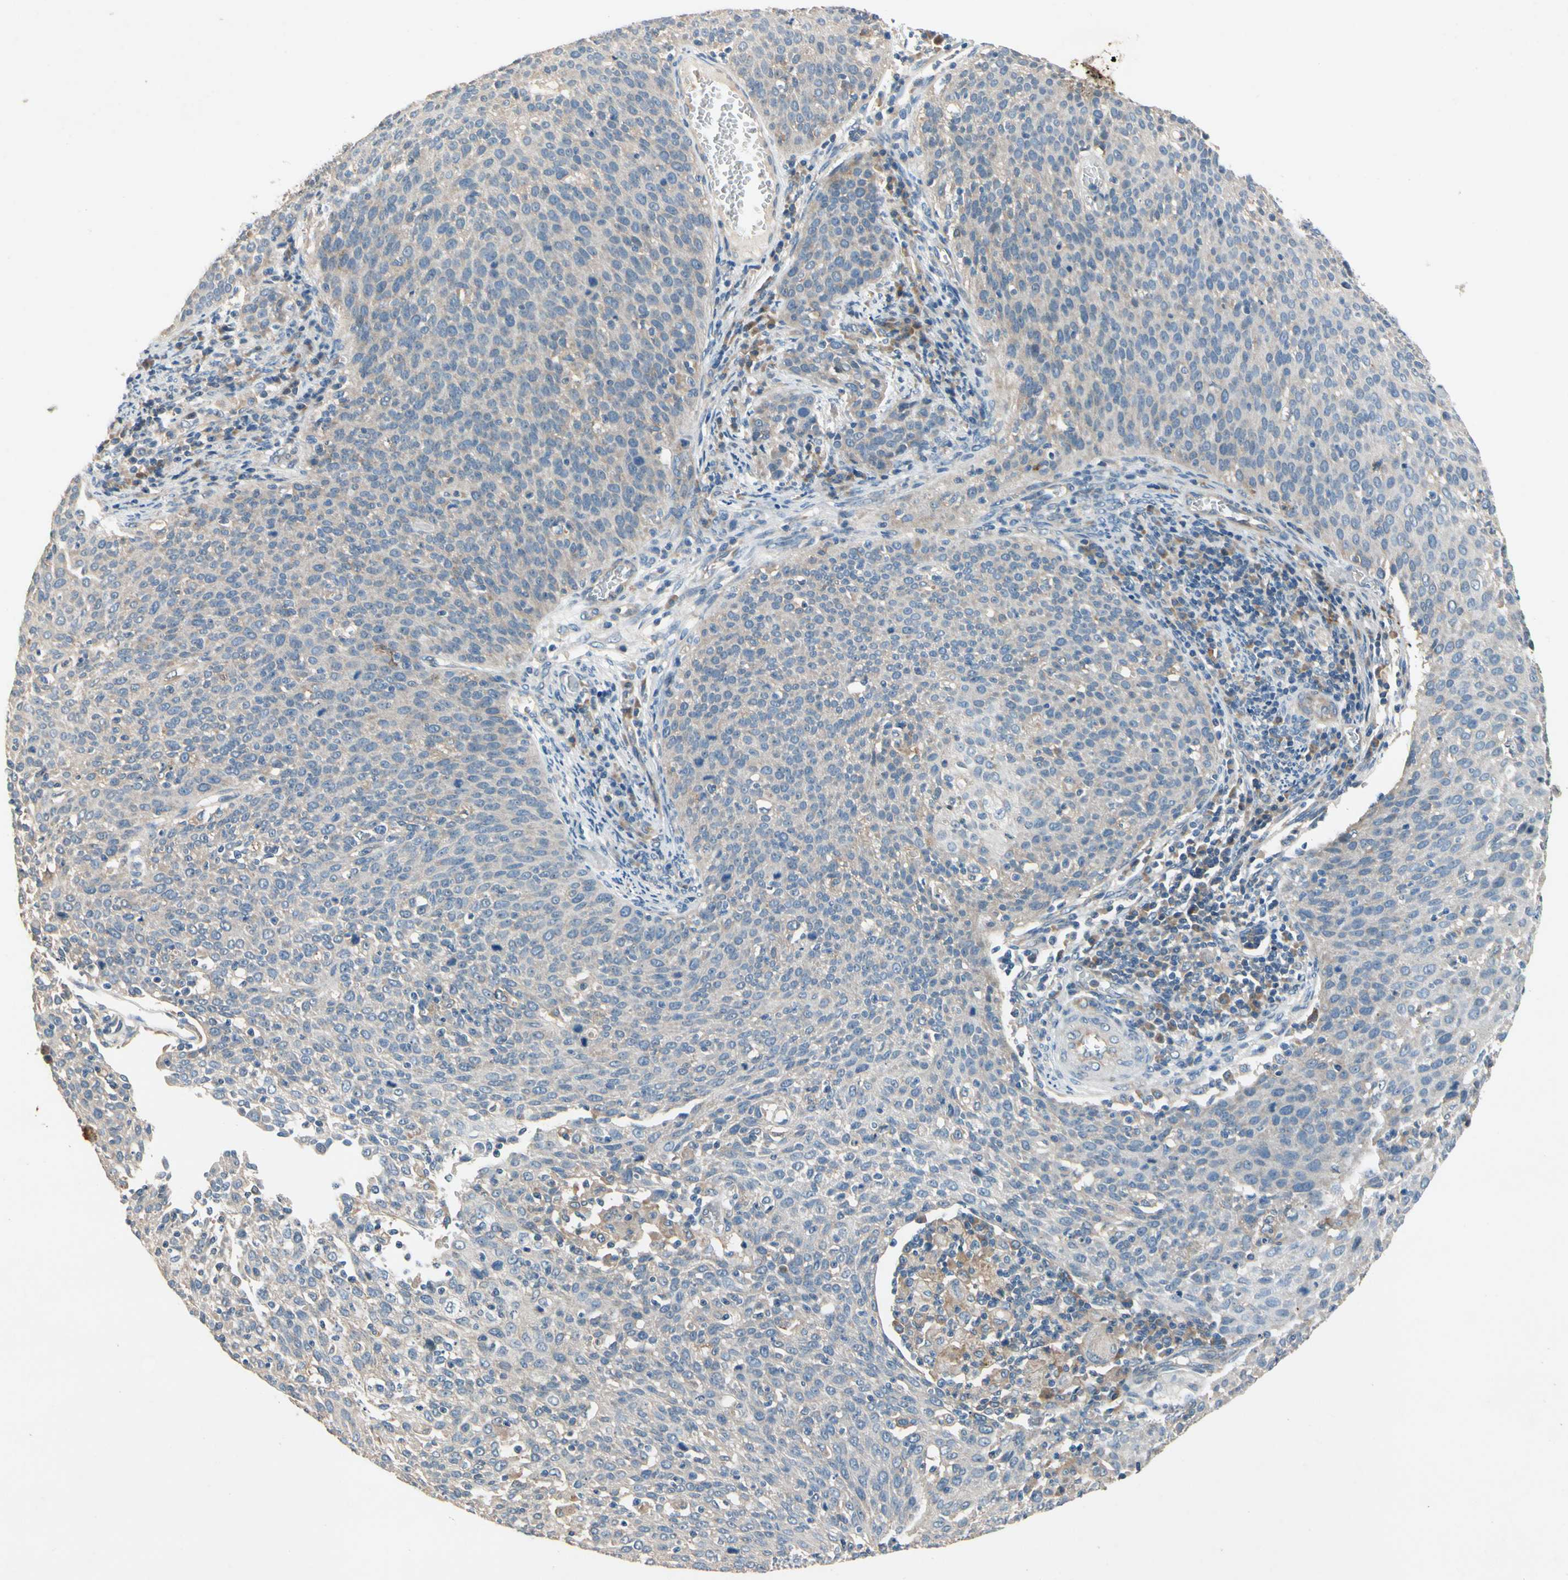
{"staining": {"intensity": "negative", "quantity": "none", "location": "none"}, "tissue": "cervical cancer", "cell_type": "Tumor cells", "image_type": "cancer", "snomed": [{"axis": "morphology", "description": "Squamous cell carcinoma, NOS"}, {"axis": "topography", "description": "Cervix"}], "caption": "There is no significant staining in tumor cells of cervical squamous cell carcinoma.", "gene": "SIGLEC5", "patient": {"sex": "female", "age": 38}}